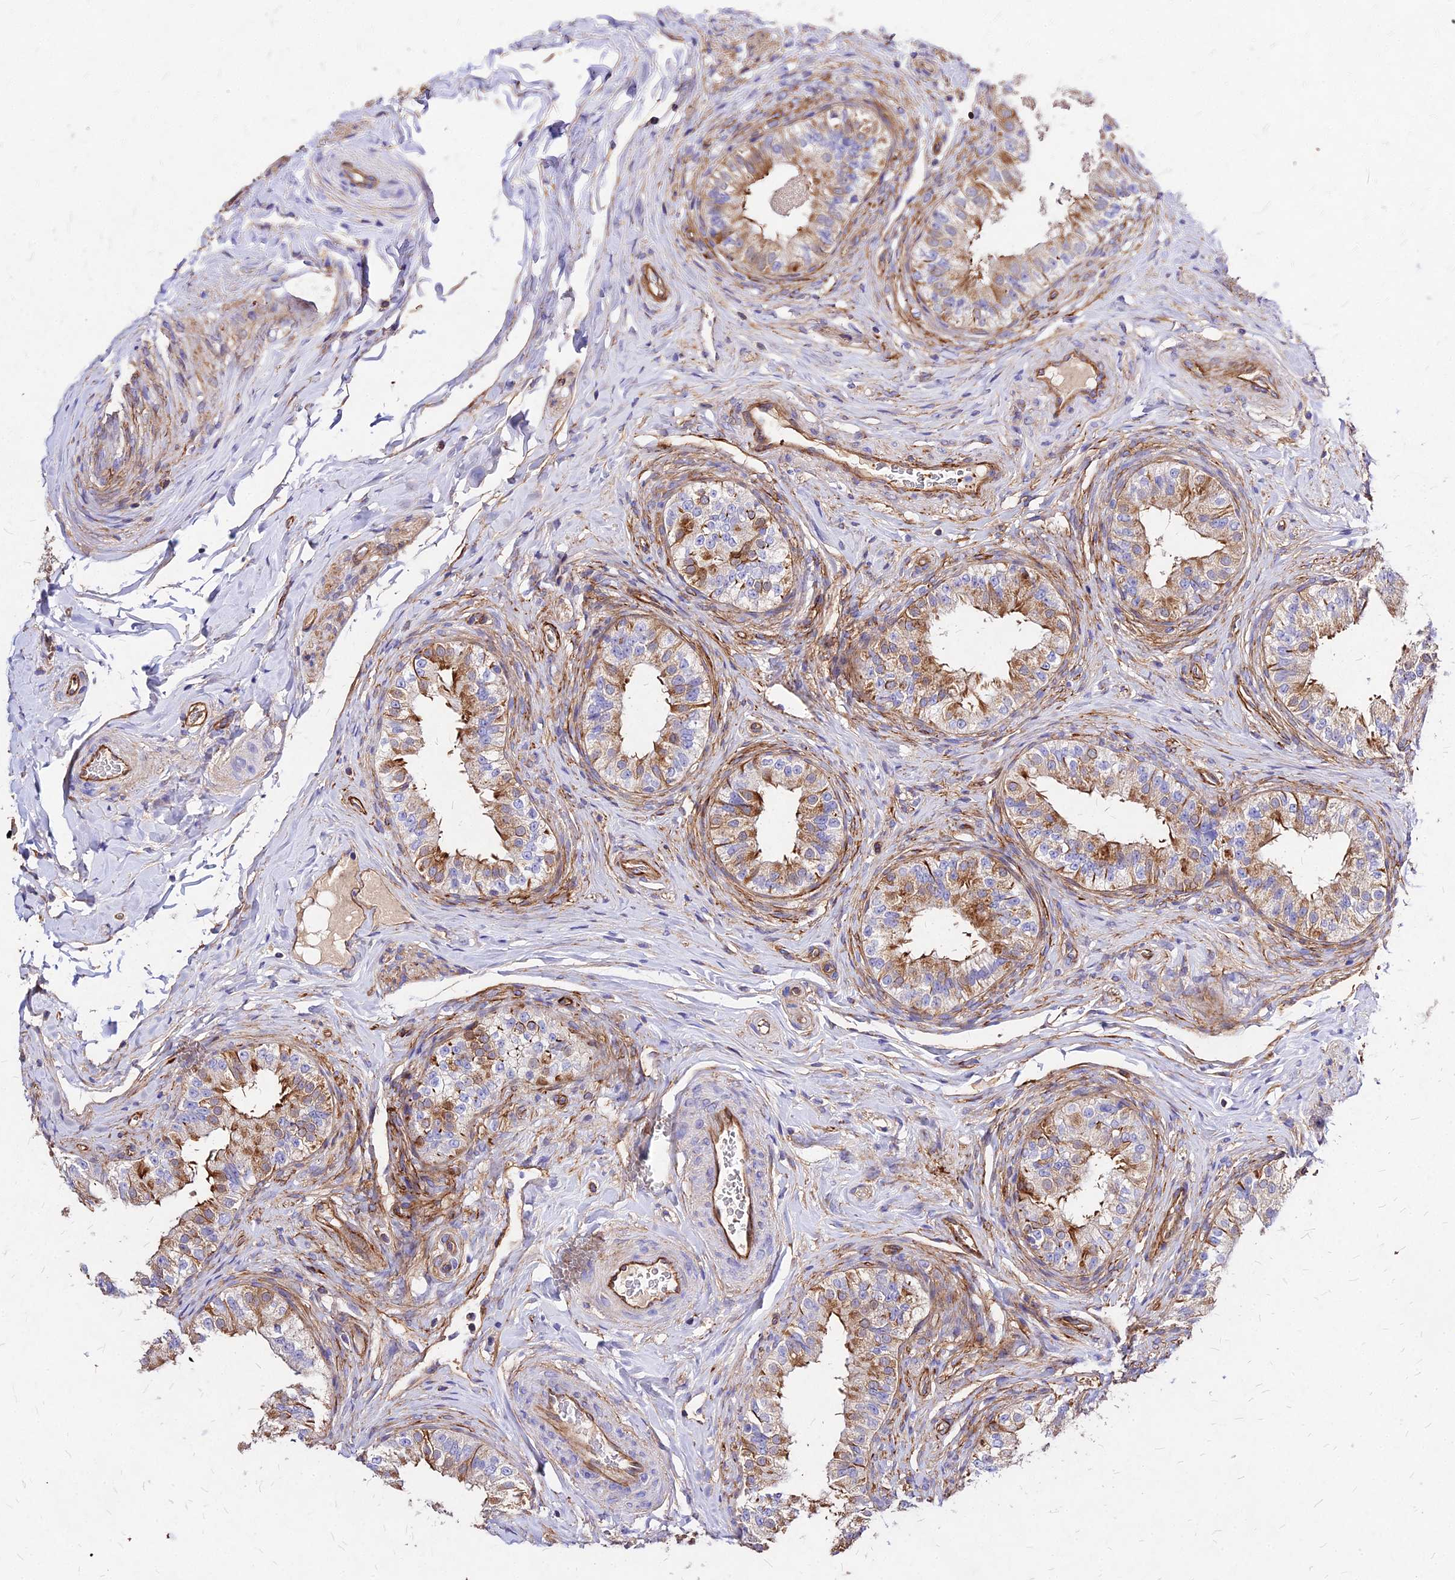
{"staining": {"intensity": "moderate", "quantity": "25%-75%", "location": "cytoplasmic/membranous"}, "tissue": "epididymis", "cell_type": "Glandular cells", "image_type": "normal", "snomed": [{"axis": "morphology", "description": "Normal tissue, NOS"}, {"axis": "topography", "description": "Epididymis"}], "caption": "Epididymis stained for a protein (brown) demonstrates moderate cytoplasmic/membranous positive positivity in approximately 25%-75% of glandular cells.", "gene": "EFCC1", "patient": {"sex": "male", "age": 49}}